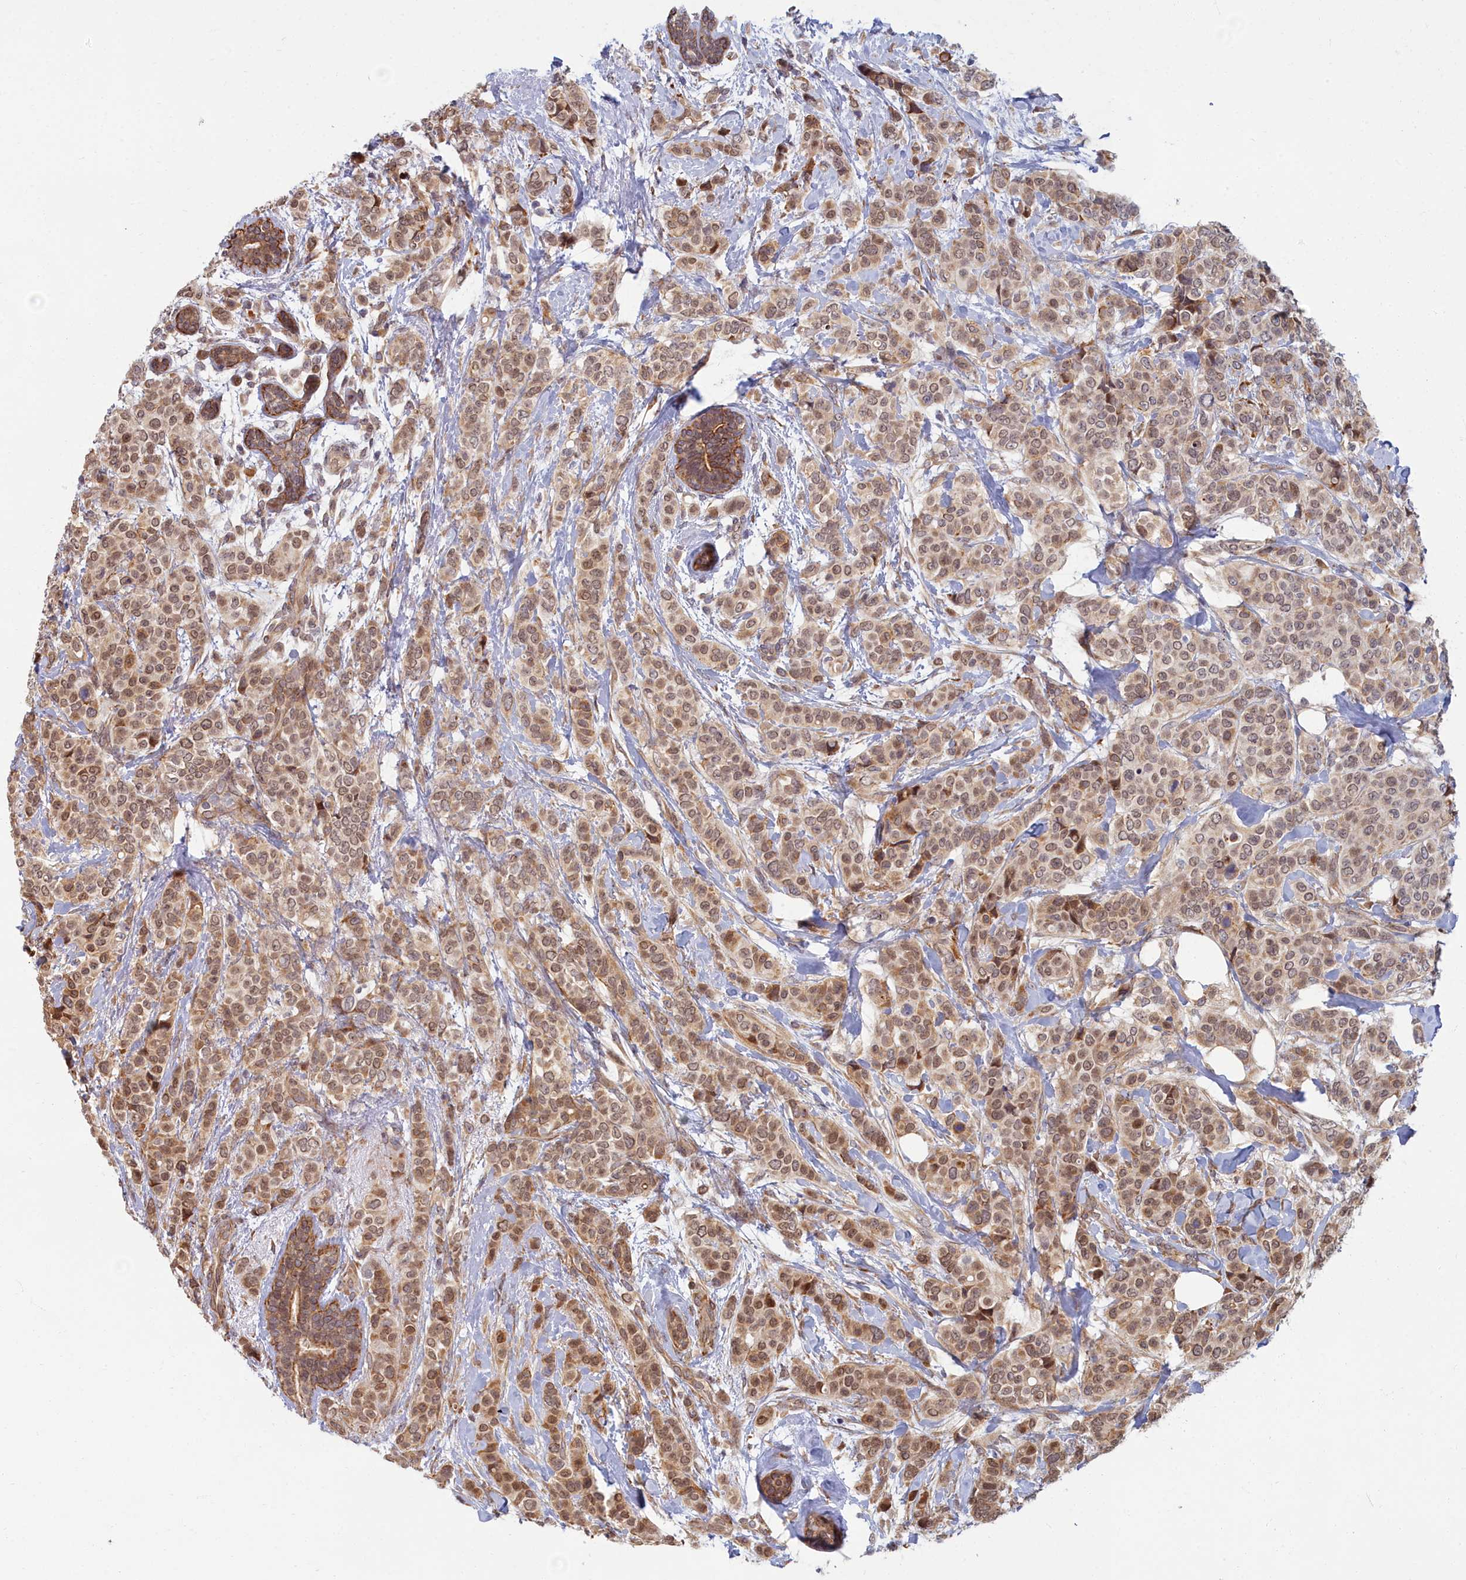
{"staining": {"intensity": "moderate", "quantity": ">75%", "location": "cytoplasmic/membranous,nuclear"}, "tissue": "breast cancer", "cell_type": "Tumor cells", "image_type": "cancer", "snomed": [{"axis": "morphology", "description": "Lobular carcinoma"}, {"axis": "topography", "description": "Breast"}], "caption": "Immunohistochemistry of breast lobular carcinoma shows medium levels of moderate cytoplasmic/membranous and nuclear expression in approximately >75% of tumor cells.", "gene": "MAK16", "patient": {"sex": "female", "age": 51}}